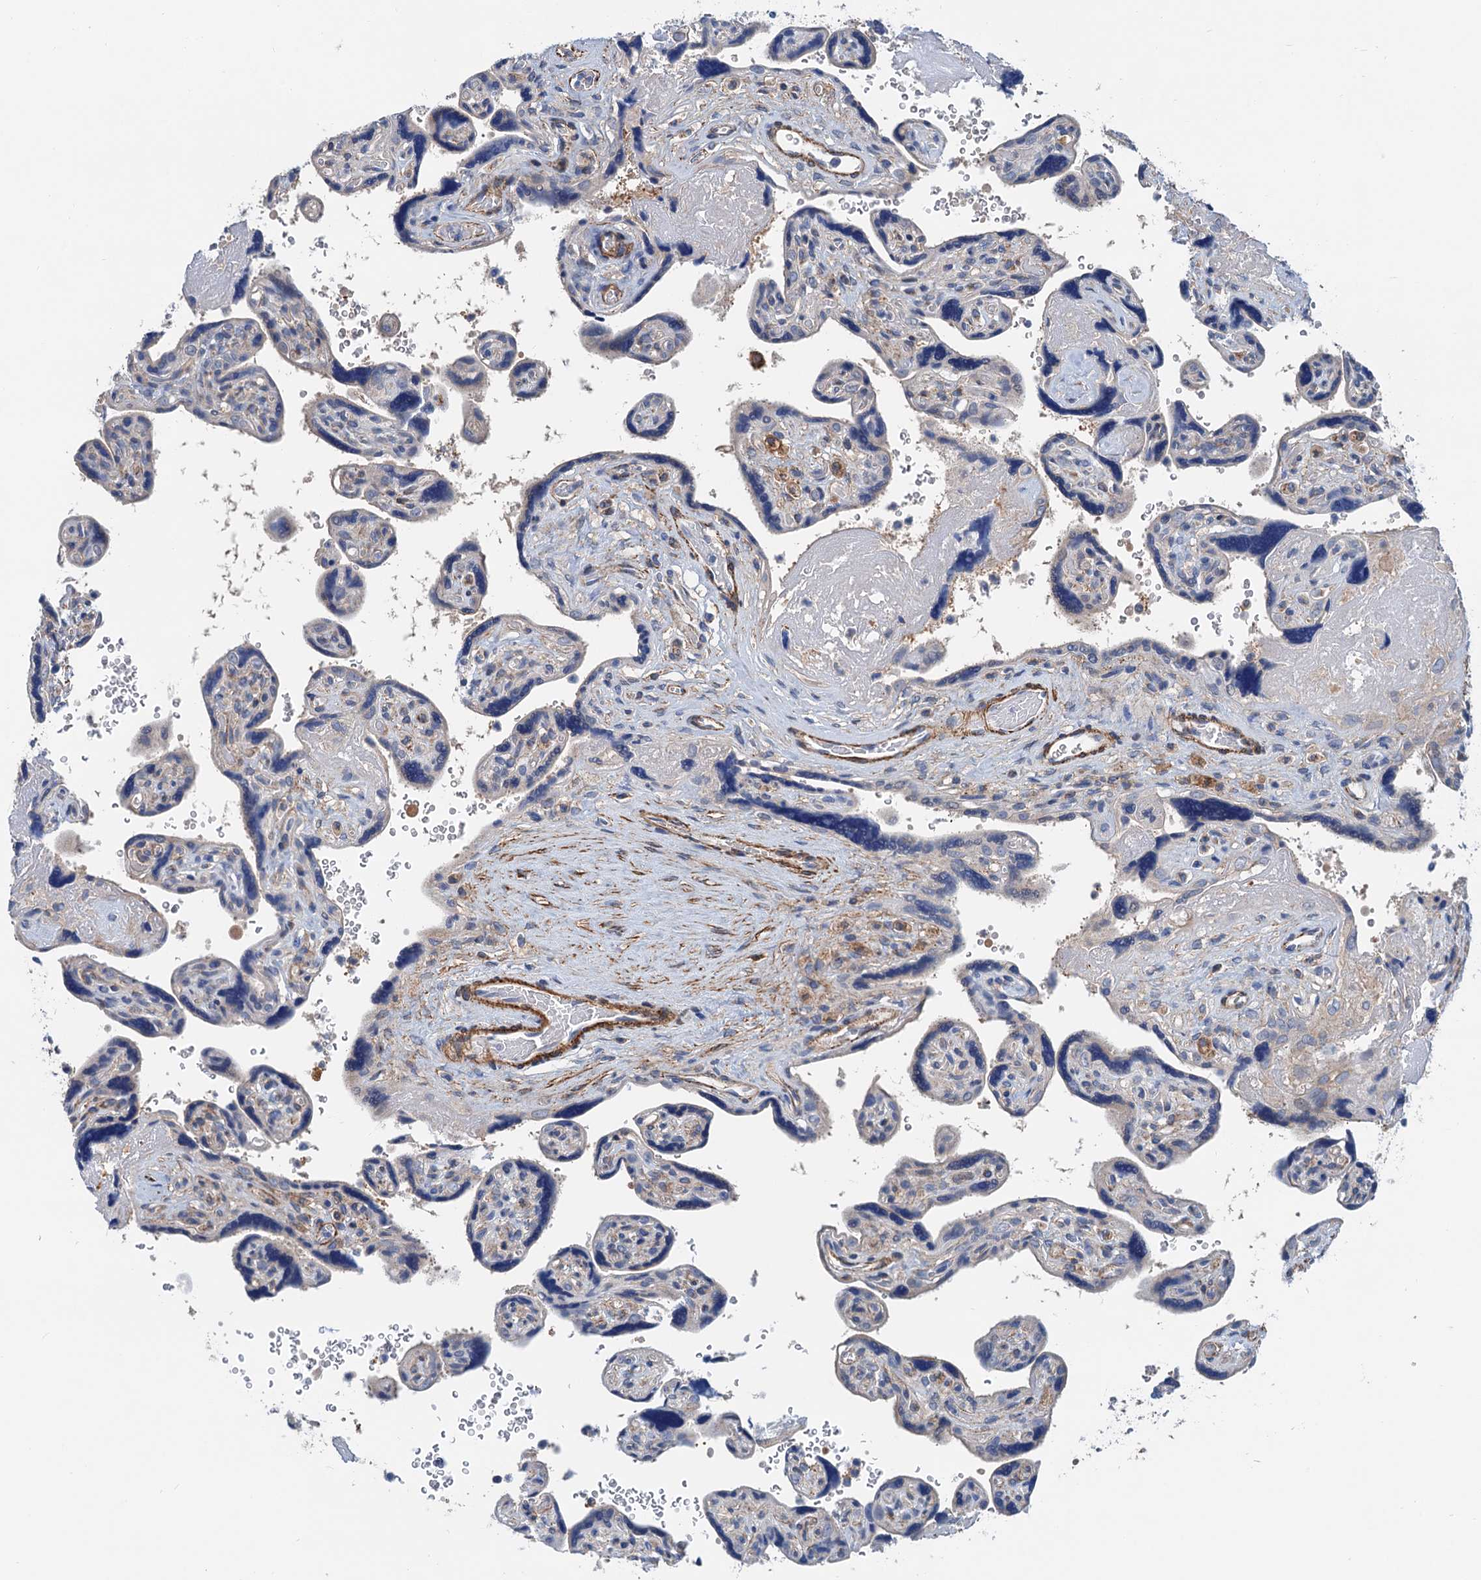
{"staining": {"intensity": "weak", "quantity": "<25%", "location": "cytoplasmic/membranous"}, "tissue": "placenta", "cell_type": "Decidual cells", "image_type": "normal", "snomed": [{"axis": "morphology", "description": "Normal tissue, NOS"}, {"axis": "topography", "description": "Placenta"}], "caption": "The photomicrograph displays no significant positivity in decidual cells of placenta.", "gene": "CSTPP1", "patient": {"sex": "female", "age": 39}}